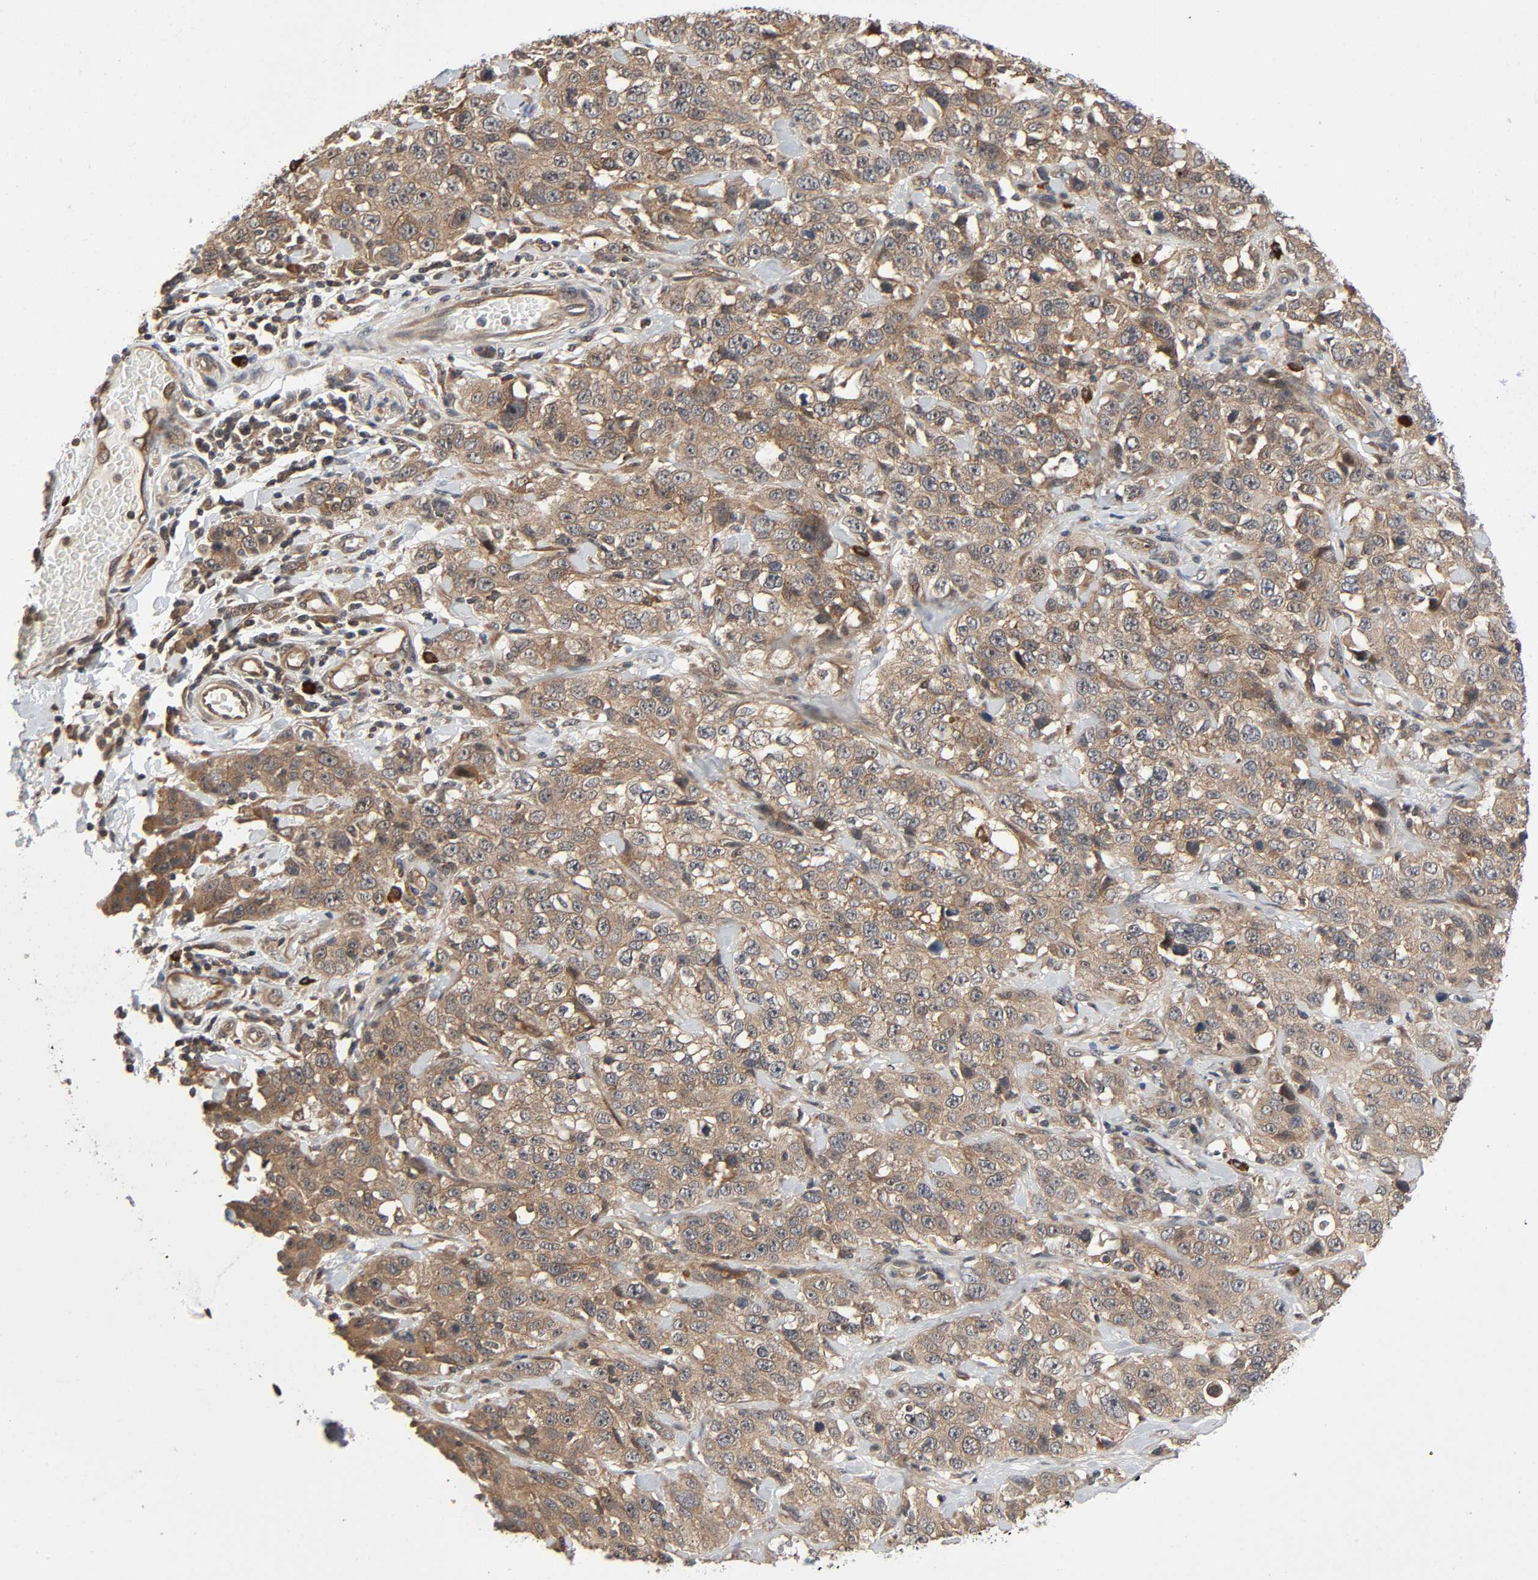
{"staining": {"intensity": "moderate", "quantity": ">75%", "location": "cytoplasmic/membranous"}, "tissue": "stomach cancer", "cell_type": "Tumor cells", "image_type": "cancer", "snomed": [{"axis": "morphology", "description": "Normal tissue, NOS"}, {"axis": "morphology", "description": "Adenocarcinoma, NOS"}, {"axis": "topography", "description": "Stomach"}], "caption": "An IHC micrograph of tumor tissue is shown. Protein staining in brown highlights moderate cytoplasmic/membranous positivity in stomach adenocarcinoma within tumor cells. (DAB (3,3'-diaminobenzidine) IHC with brightfield microscopy, high magnification).", "gene": "PPP2R1B", "patient": {"sex": "male", "age": 48}}